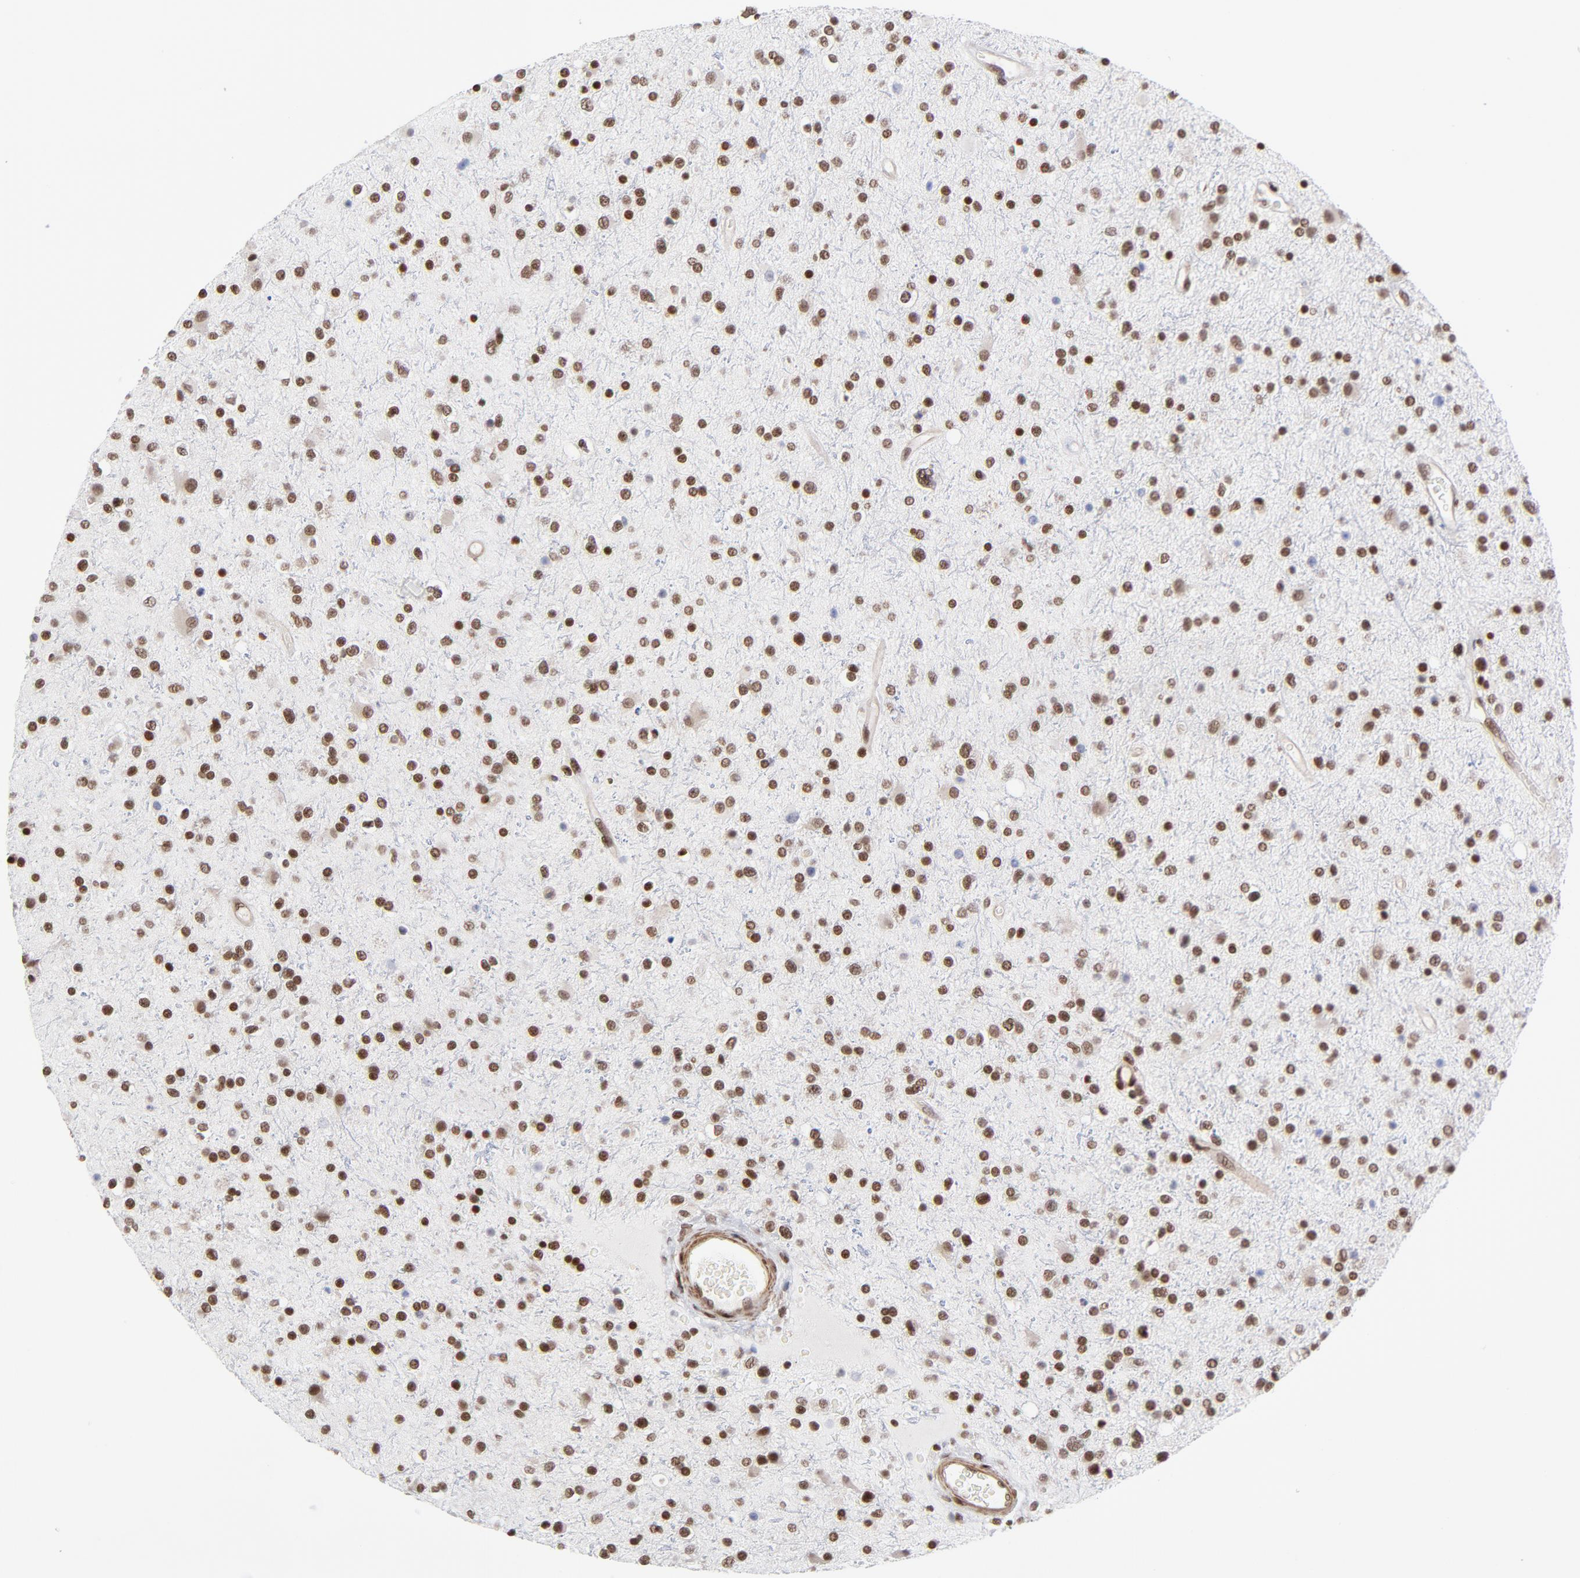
{"staining": {"intensity": "strong", "quantity": ">75%", "location": "nuclear"}, "tissue": "glioma", "cell_type": "Tumor cells", "image_type": "cancer", "snomed": [{"axis": "morphology", "description": "Glioma, malignant, High grade"}, {"axis": "topography", "description": "Brain"}], "caption": "A brown stain shows strong nuclear positivity of a protein in high-grade glioma (malignant) tumor cells. Using DAB (3,3'-diaminobenzidine) (brown) and hematoxylin (blue) stains, captured at high magnification using brightfield microscopy.", "gene": "CTCF", "patient": {"sex": "male", "age": 33}}